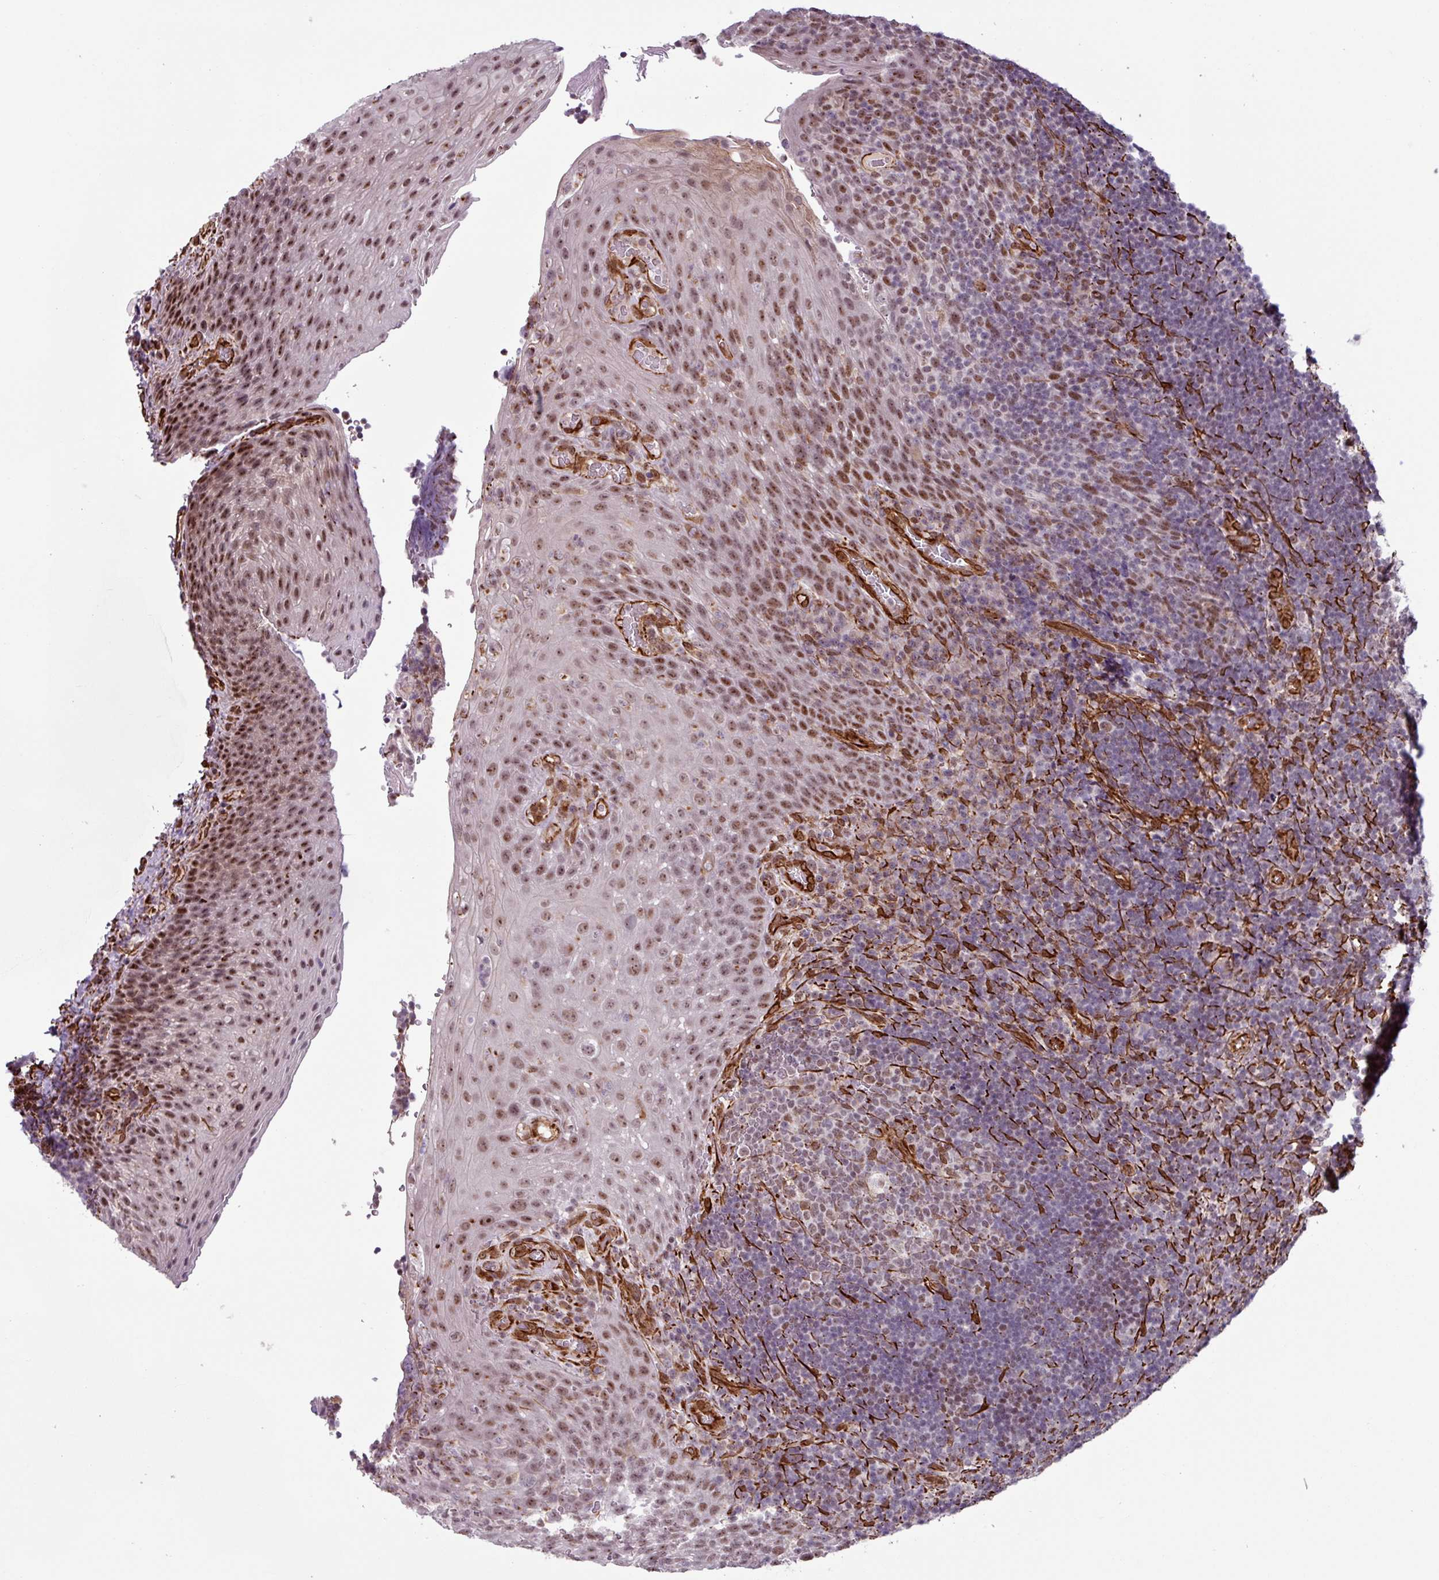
{"staining": {"intensity": "moderate", "quantity": "25%-75%", "location": "nuclear"}, "tissue": "tonsil", "cell_type": "Germinal center cells", "image_type": "normal", "snomed": [{"axis": "morphology", "description": "Normal tissue, NOS"}, {"axis": "topography", "description": "Tonsil"}], "caption": "Immunohistochemistry histopathology image of normal human tonsil stained for a protein (brown), which shows medium levels of moderate nuclear expression in approximately 25%-75% of germinal center cells.", "gene": "CHD3", "patient": {"sex": "male", "age": 17}}